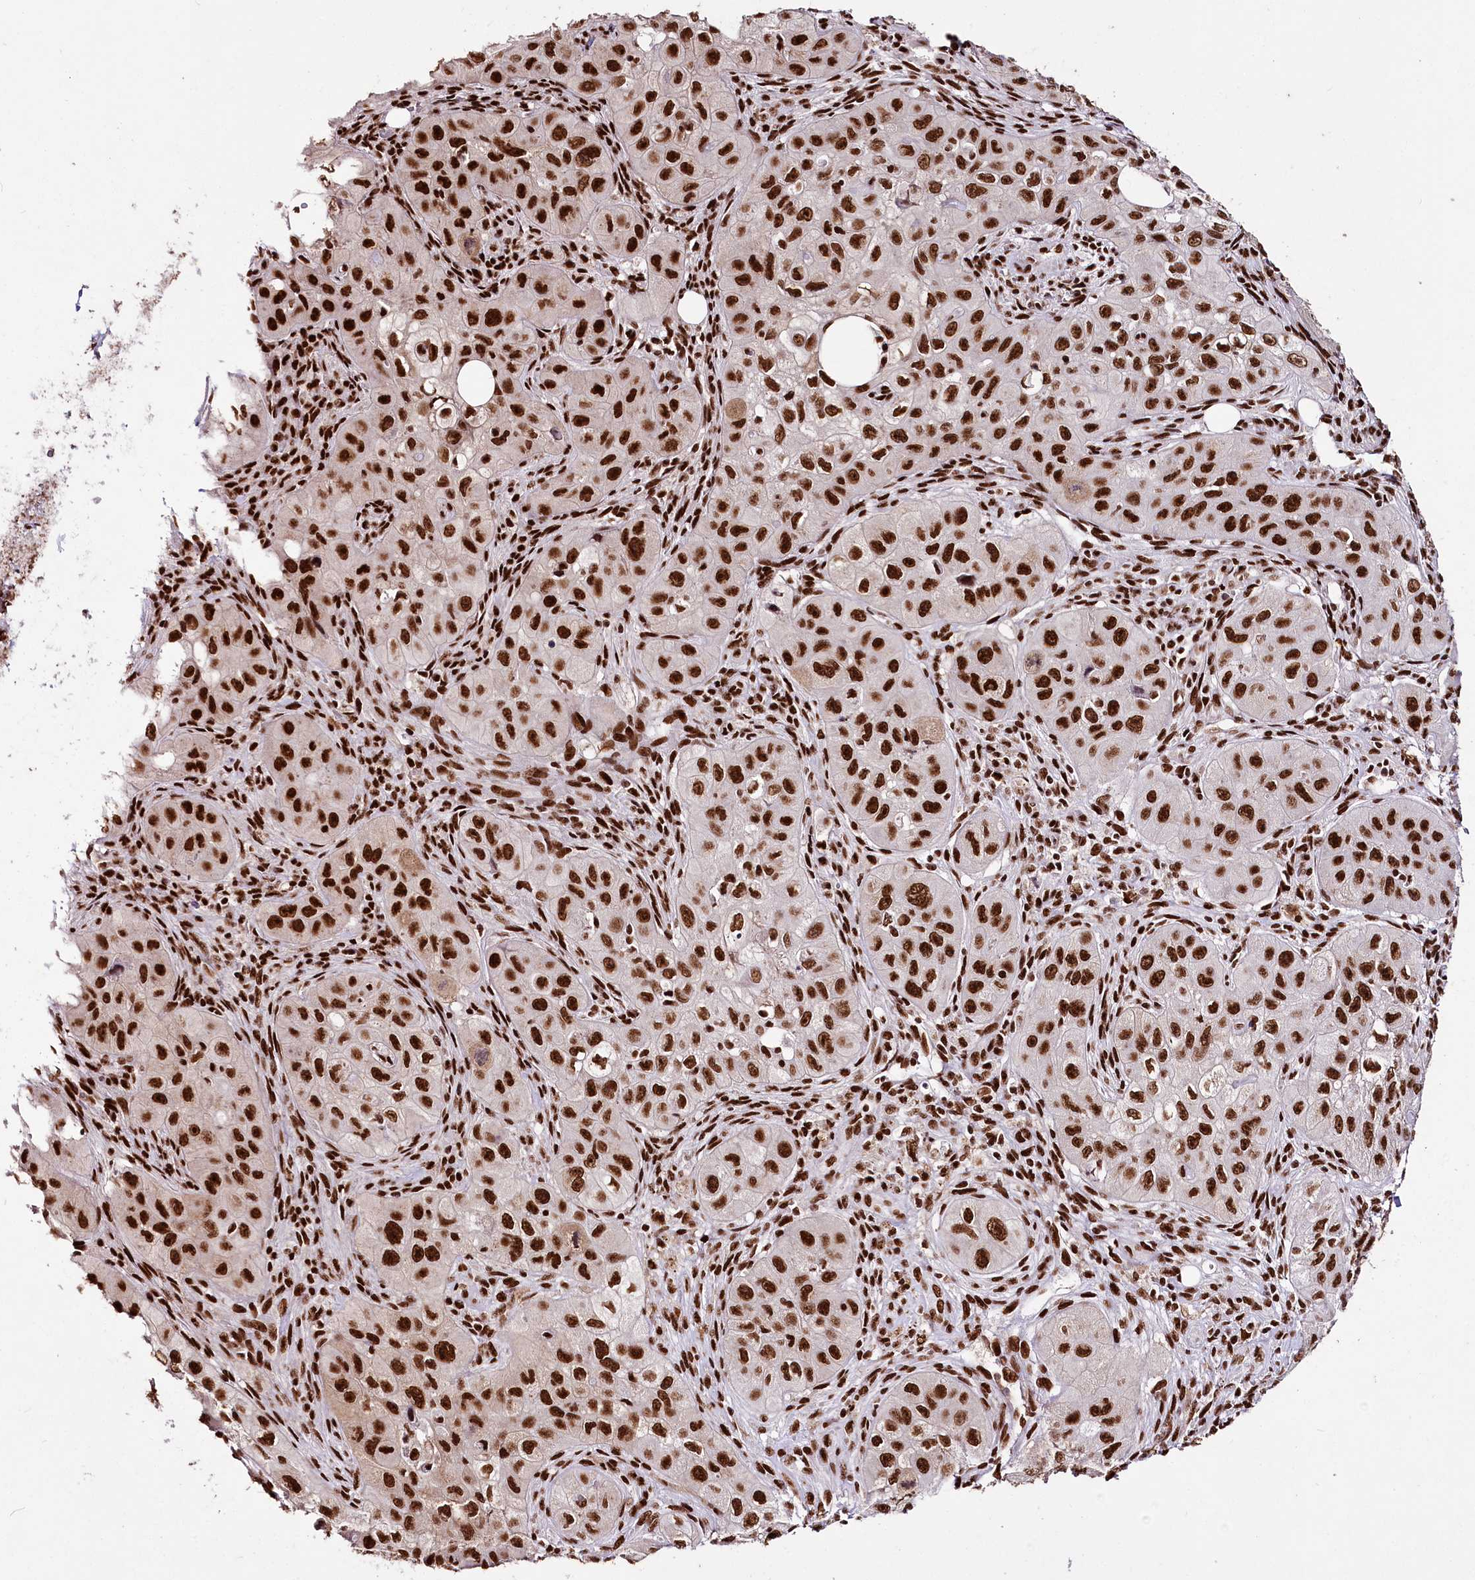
{"staining": {"intensity": "strong", "quantity": ">75%", "location": "nuclear"}, "tissue": "skin cancer", "cell_type": "Tumor cells", "image_type": "cancer", "snomed": [{"axis": "morphology", "description": "Squamous cell carcinoma, NOS"}, {"axis": "topography", "description": "Skin"}, {"axis": "topography", "description": "Subcutis"}], "caption": "Skin cancer (squamous cell carcinoma) stained for a protein displays strong nuclear positivity in tumor cells.", "gene": "SMARCE1", "patient": {"sex": "male", "age": 73}}